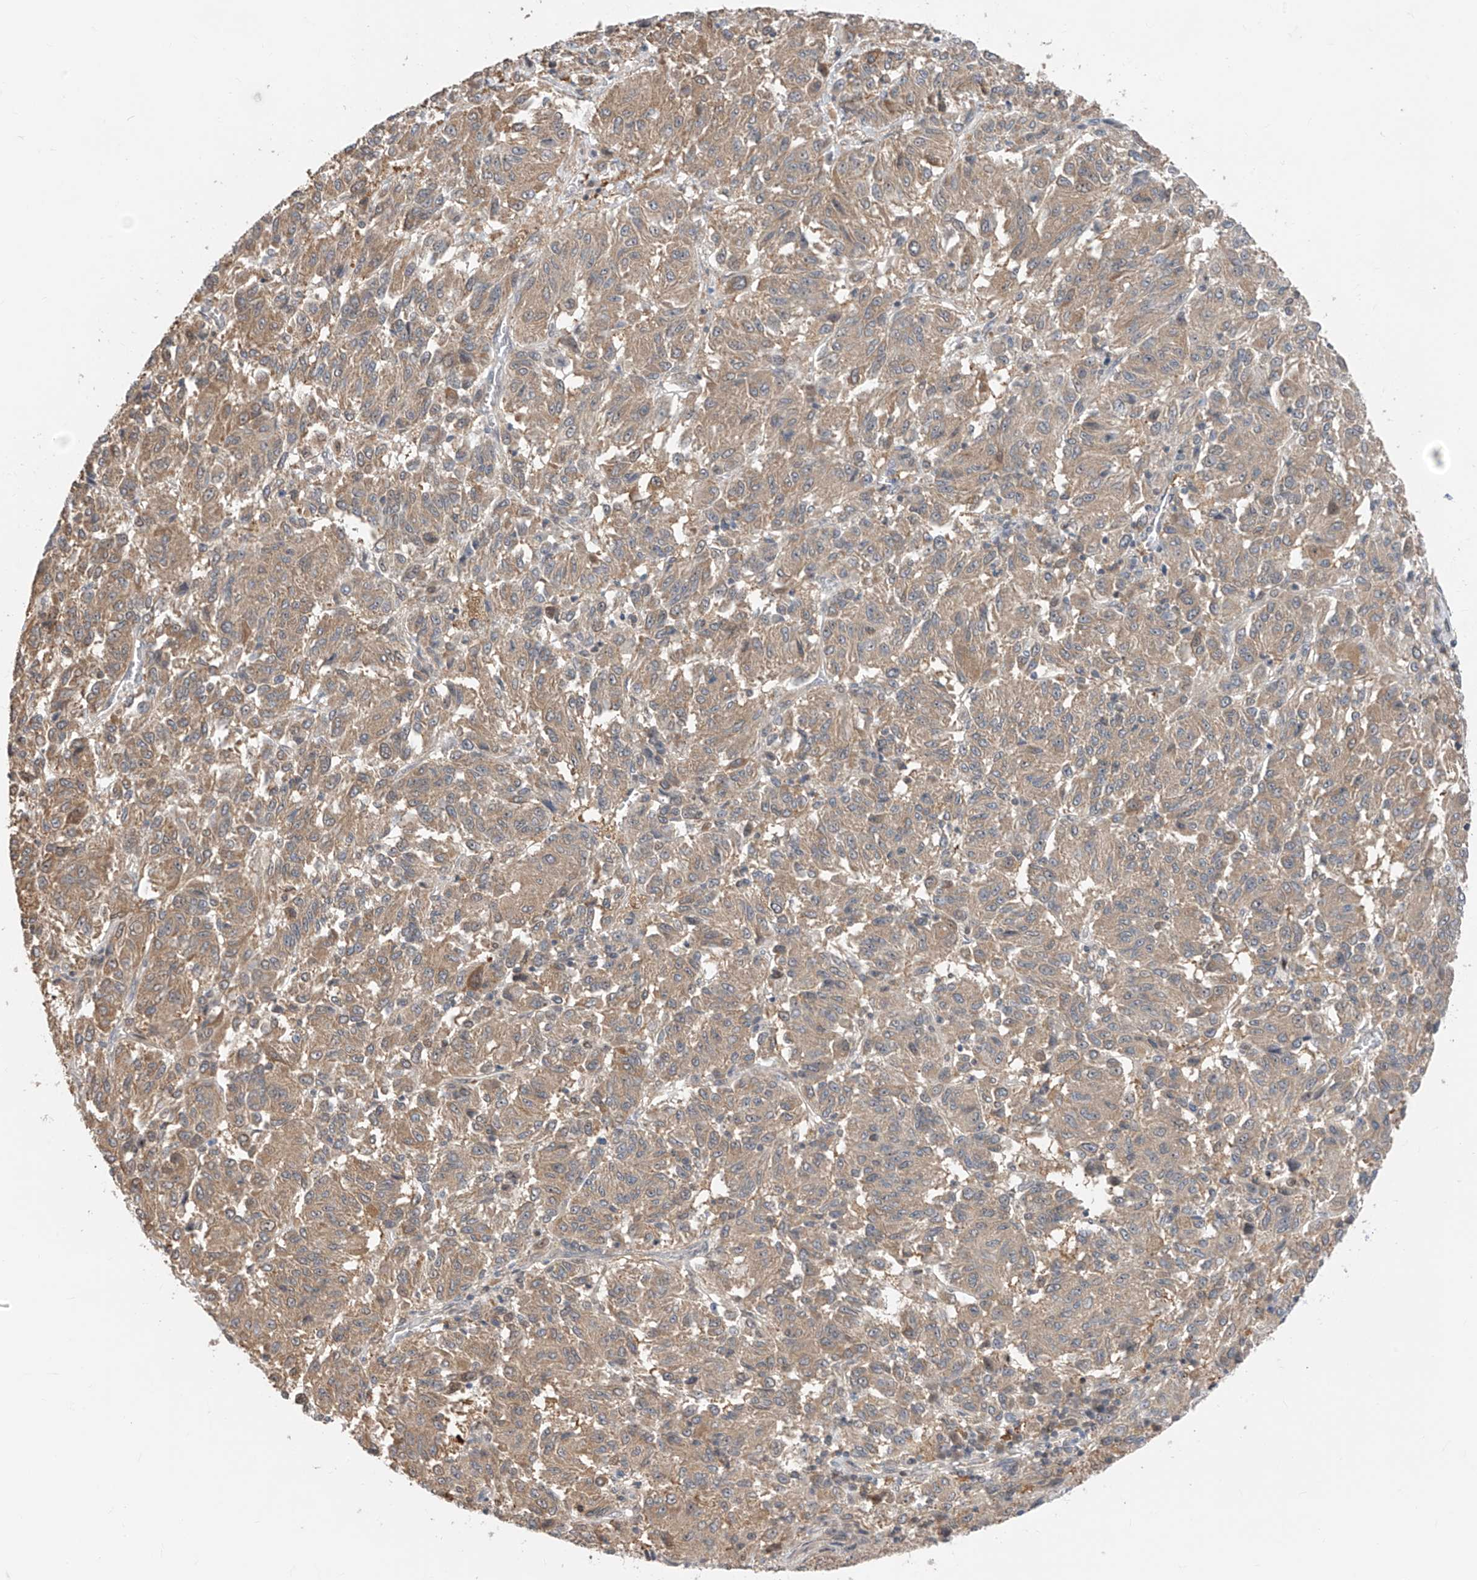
{"staining": {"intensity": "weak", "quantity": ">75%", "location": "cytoplasmic/membranous"}, "tissue": "melanoma", "cell_type": "Tumor cells", "image_type": "cancer", "snomed": [{"axis": "morphology", "description": "Malignant melanoma, Metastatic site"}, {"axis": "topography", "description": "Lung"}], "caption": "Tumor cells show low levels of weak cytoplasmic/membranous positivity in about >75% of cells in human melanoma.", "gene": "TTC38", "patient": {"sex": "male", "age": 64}}